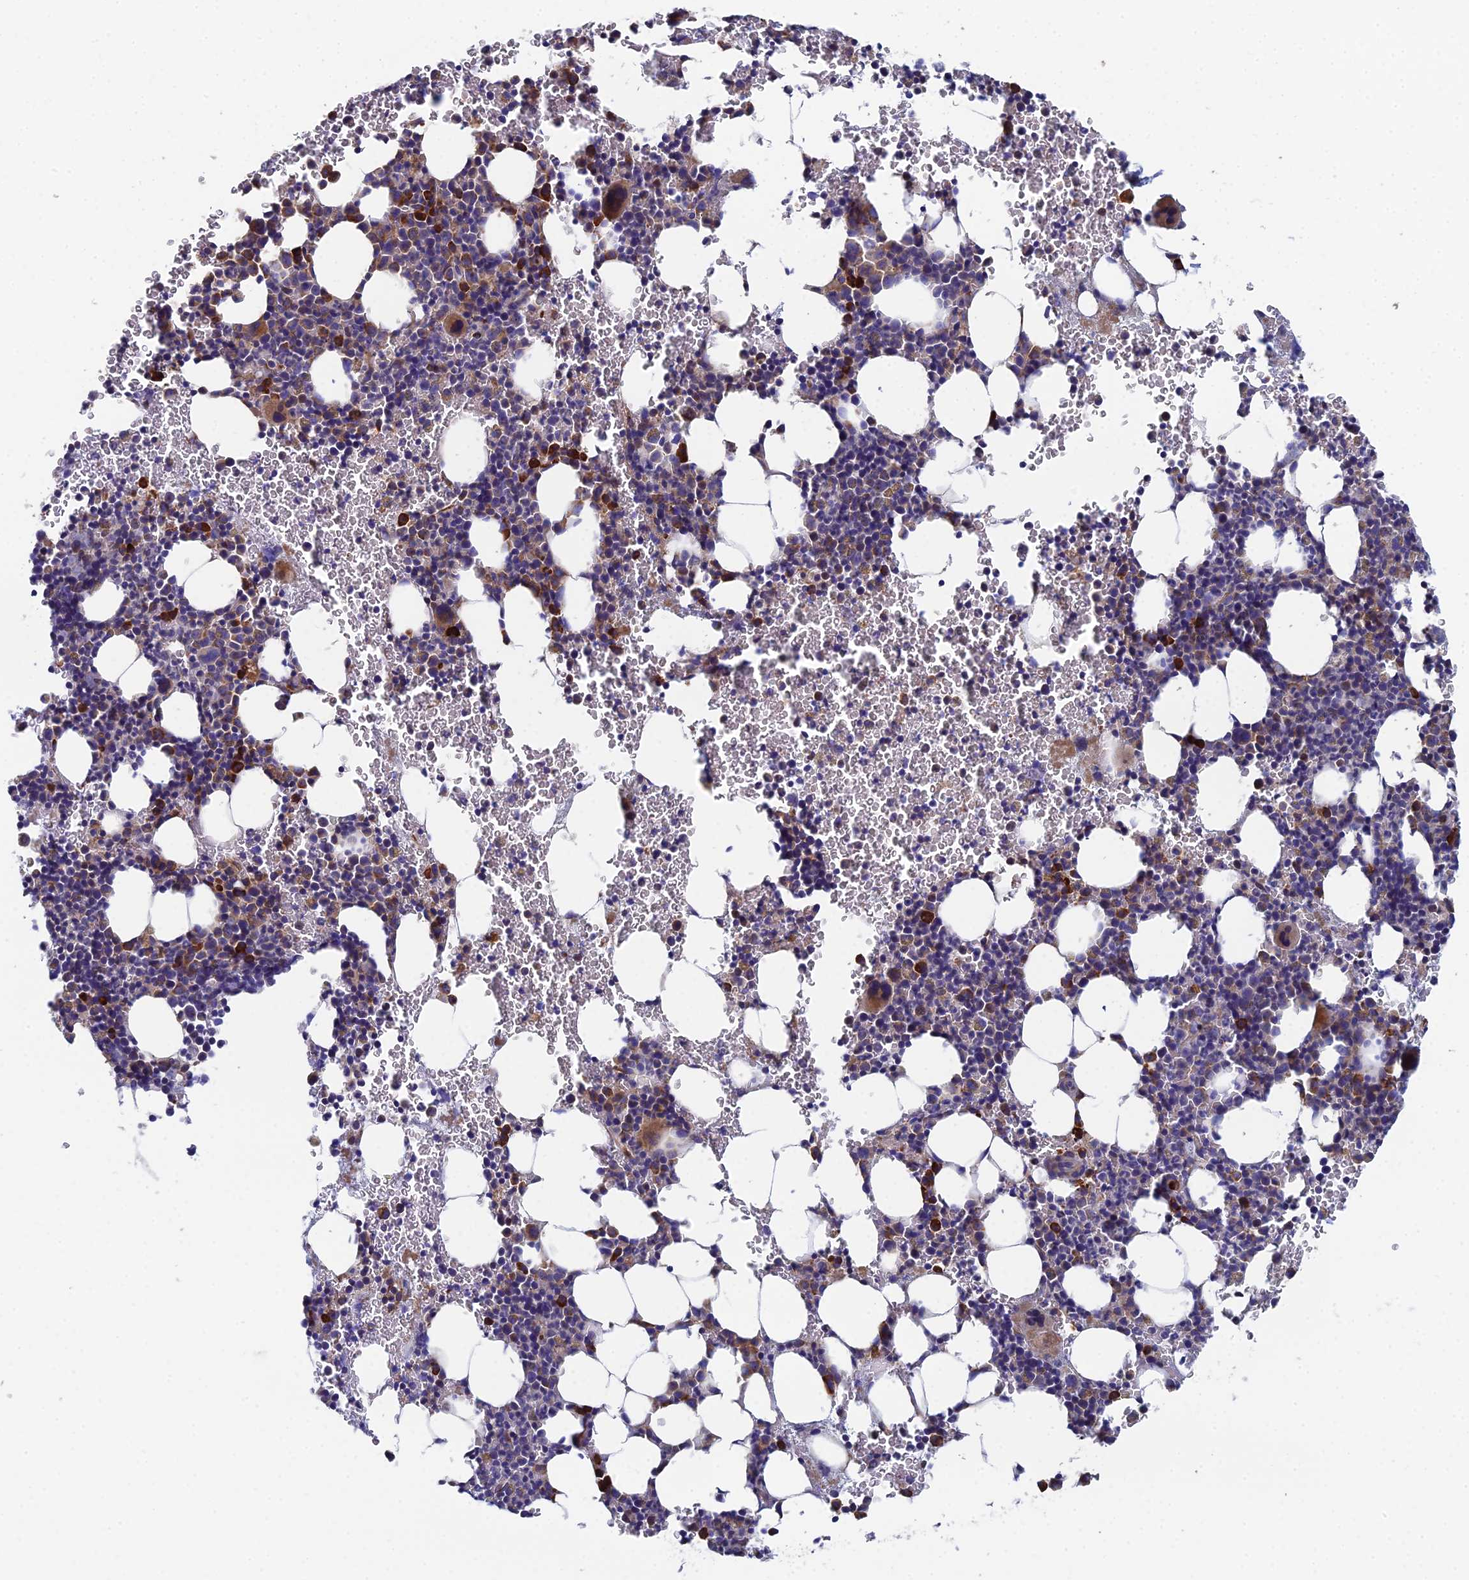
{"staining": {"intensity": "strong", "quantity": "<25%", "location": "cytoplasmic/membranous"}, "tissue": "bone marrow", "cell_type": "Hematopoietic cells", "image_type": "normal", "snomed": [{"axis": "morphology", "description": "Normal tissue, NOS"}, {"axis": "topography", "description": "Bone marrow"}], "caption": "A micrograph of human bone marrow stained for a protein demonstrates strong cytoplasmic/membranous brown staining in hematopoietic cells.", "gene": "CLCN3", "patient": {"sex": "male", "age": 41}}